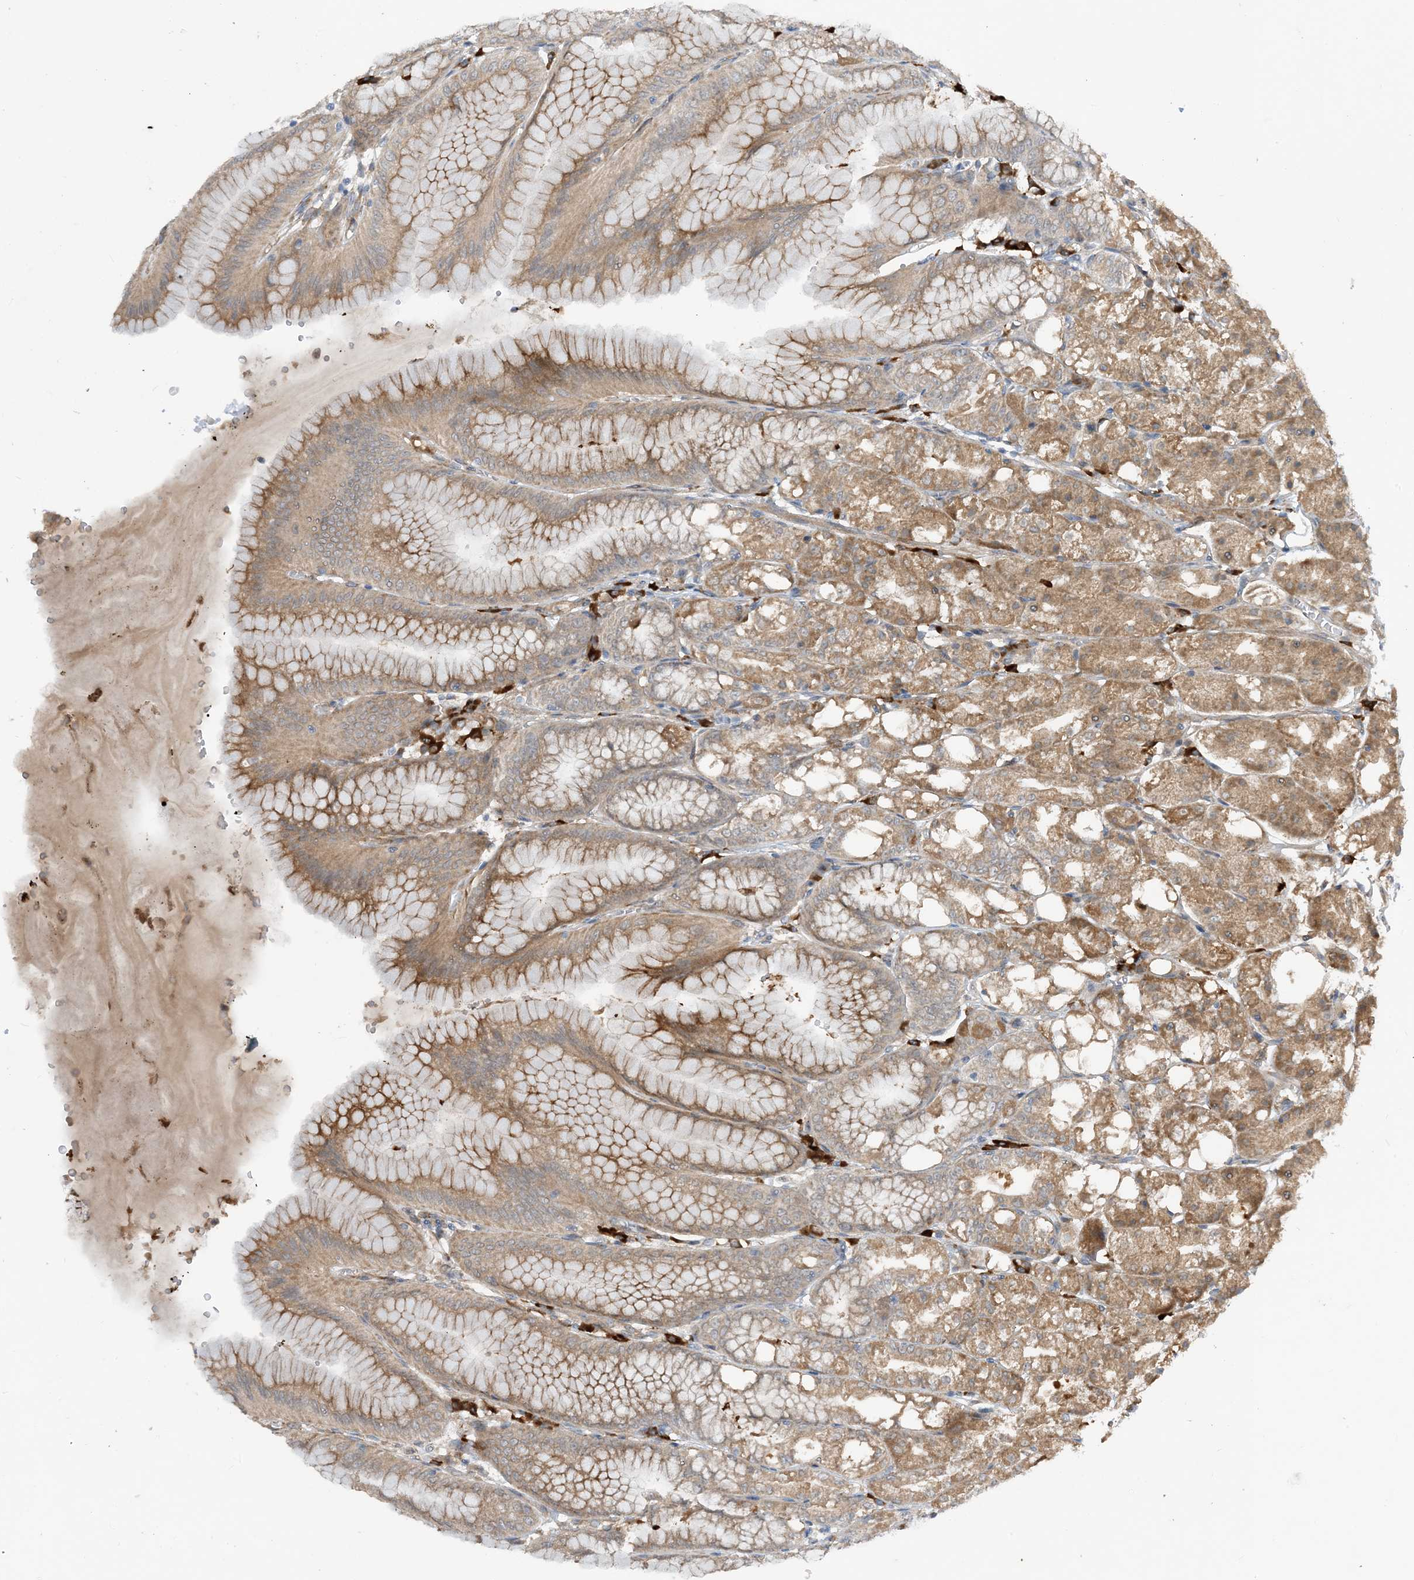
{"staining": {"intensity": "moderate", "quantity": ">75%", "location": "cytoplasmic/membranous"}, "tissue": "stomach", "cell_type": "Glandular cells", "image_type": "normal", "snomed": [{"axis": "morphology", "description": "Normal tissue, NOS"}, {"axis": "topography", "description": "Stomach, lower"}], "caption": "This image displays immunohistochemistry staining of benign stomach, with medium moderate cytoplasmic/membranous expression in about >75% of glandular cells.", "gene": "PHOSPHO2", "patient": {"sex": "male", "age": 71}}